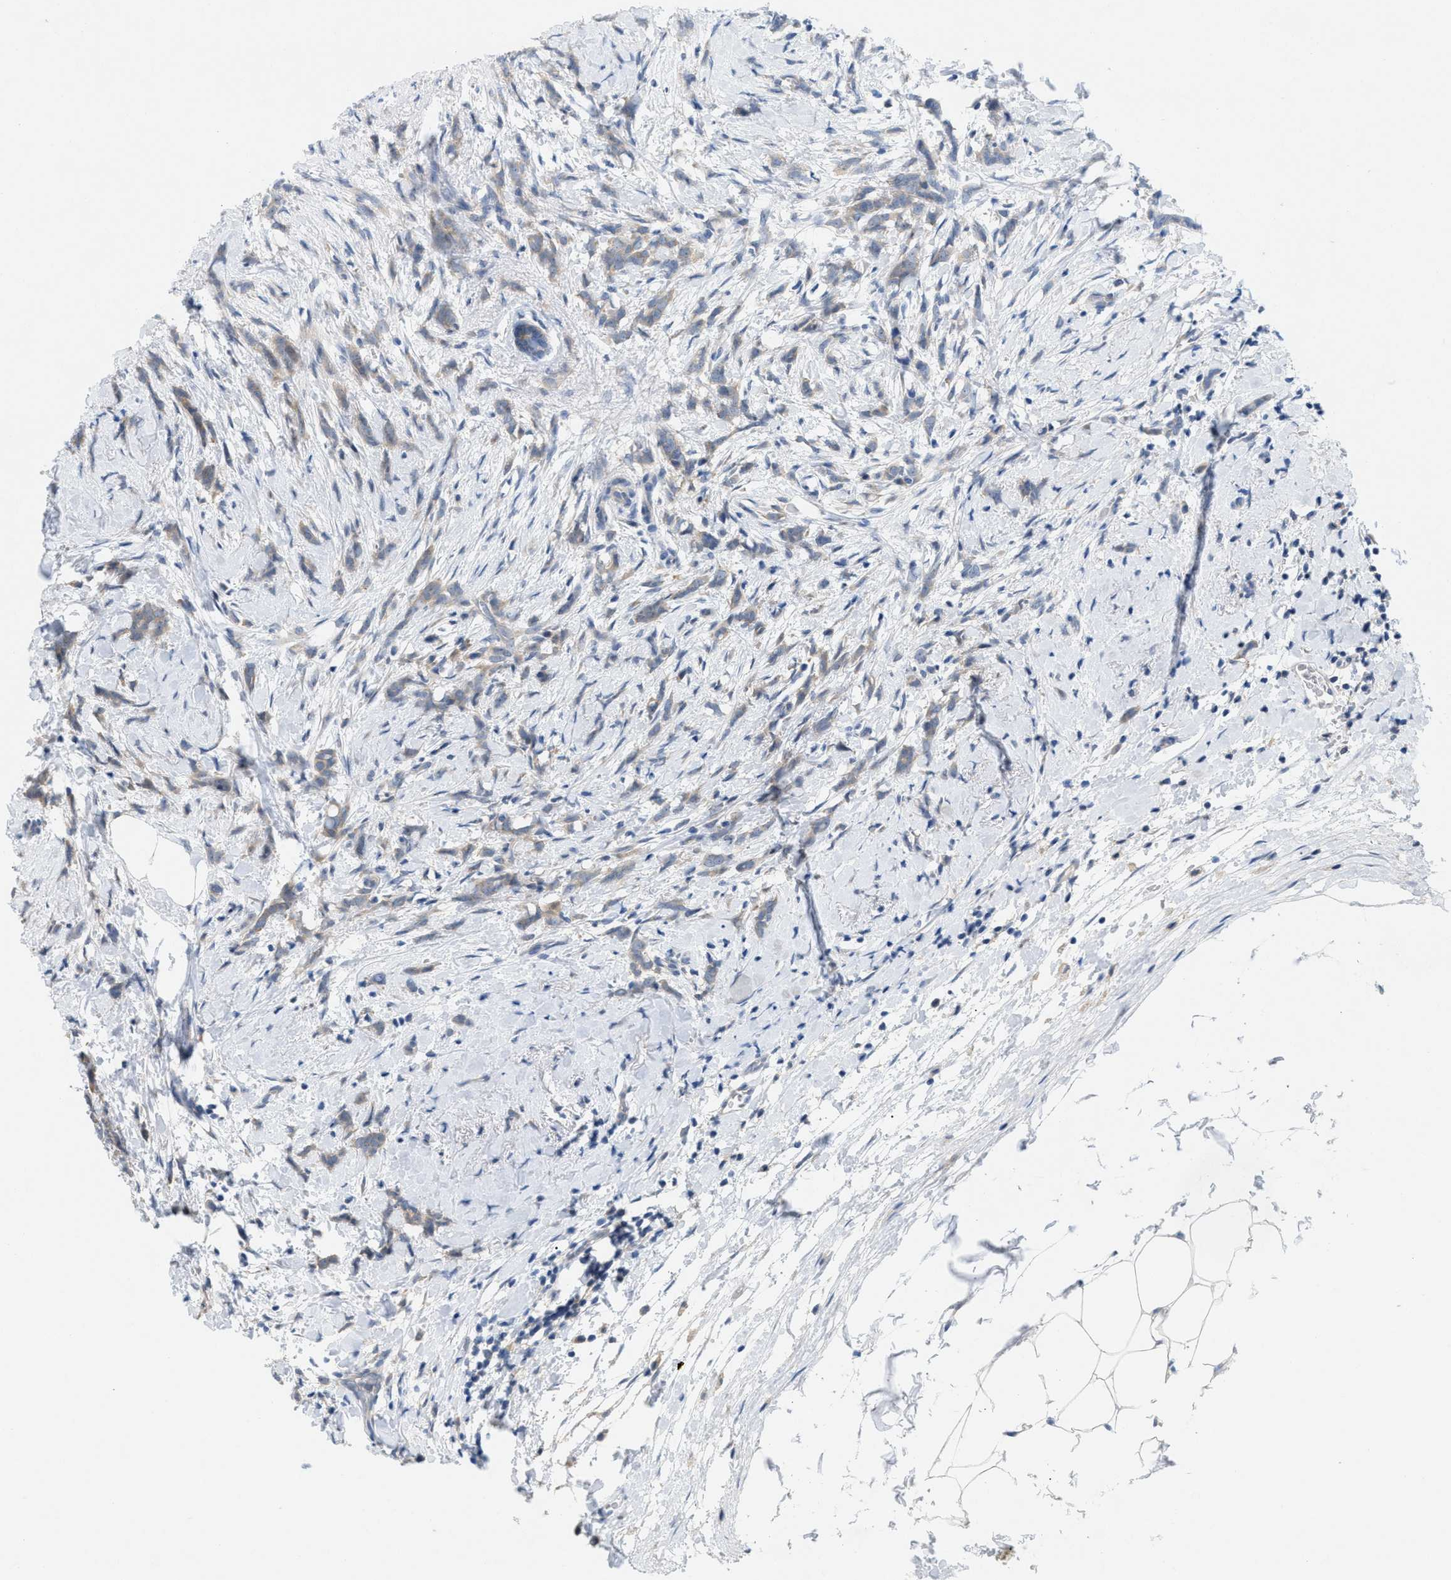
{"staining": {"intensity": "weak", "quantity": "<25%", "location": "cytoplasmic/membranous"}, "tissue": "breast cancer", "cell_type": "Tumor cells", "image_type": "cancer", "snomed": [{"axis": "morphology", "description": "Lobular carcinoma, in situ"}, {"axis": "morphology", "description": "Lobular carcinoma"}, {"axis": "topography", "description": "Breast"}], "caption": "There is no significant positivity in tumor cells of breast cancer.", "gene": "WIPI2", "patient": {"sex": "female", "age": 41}}